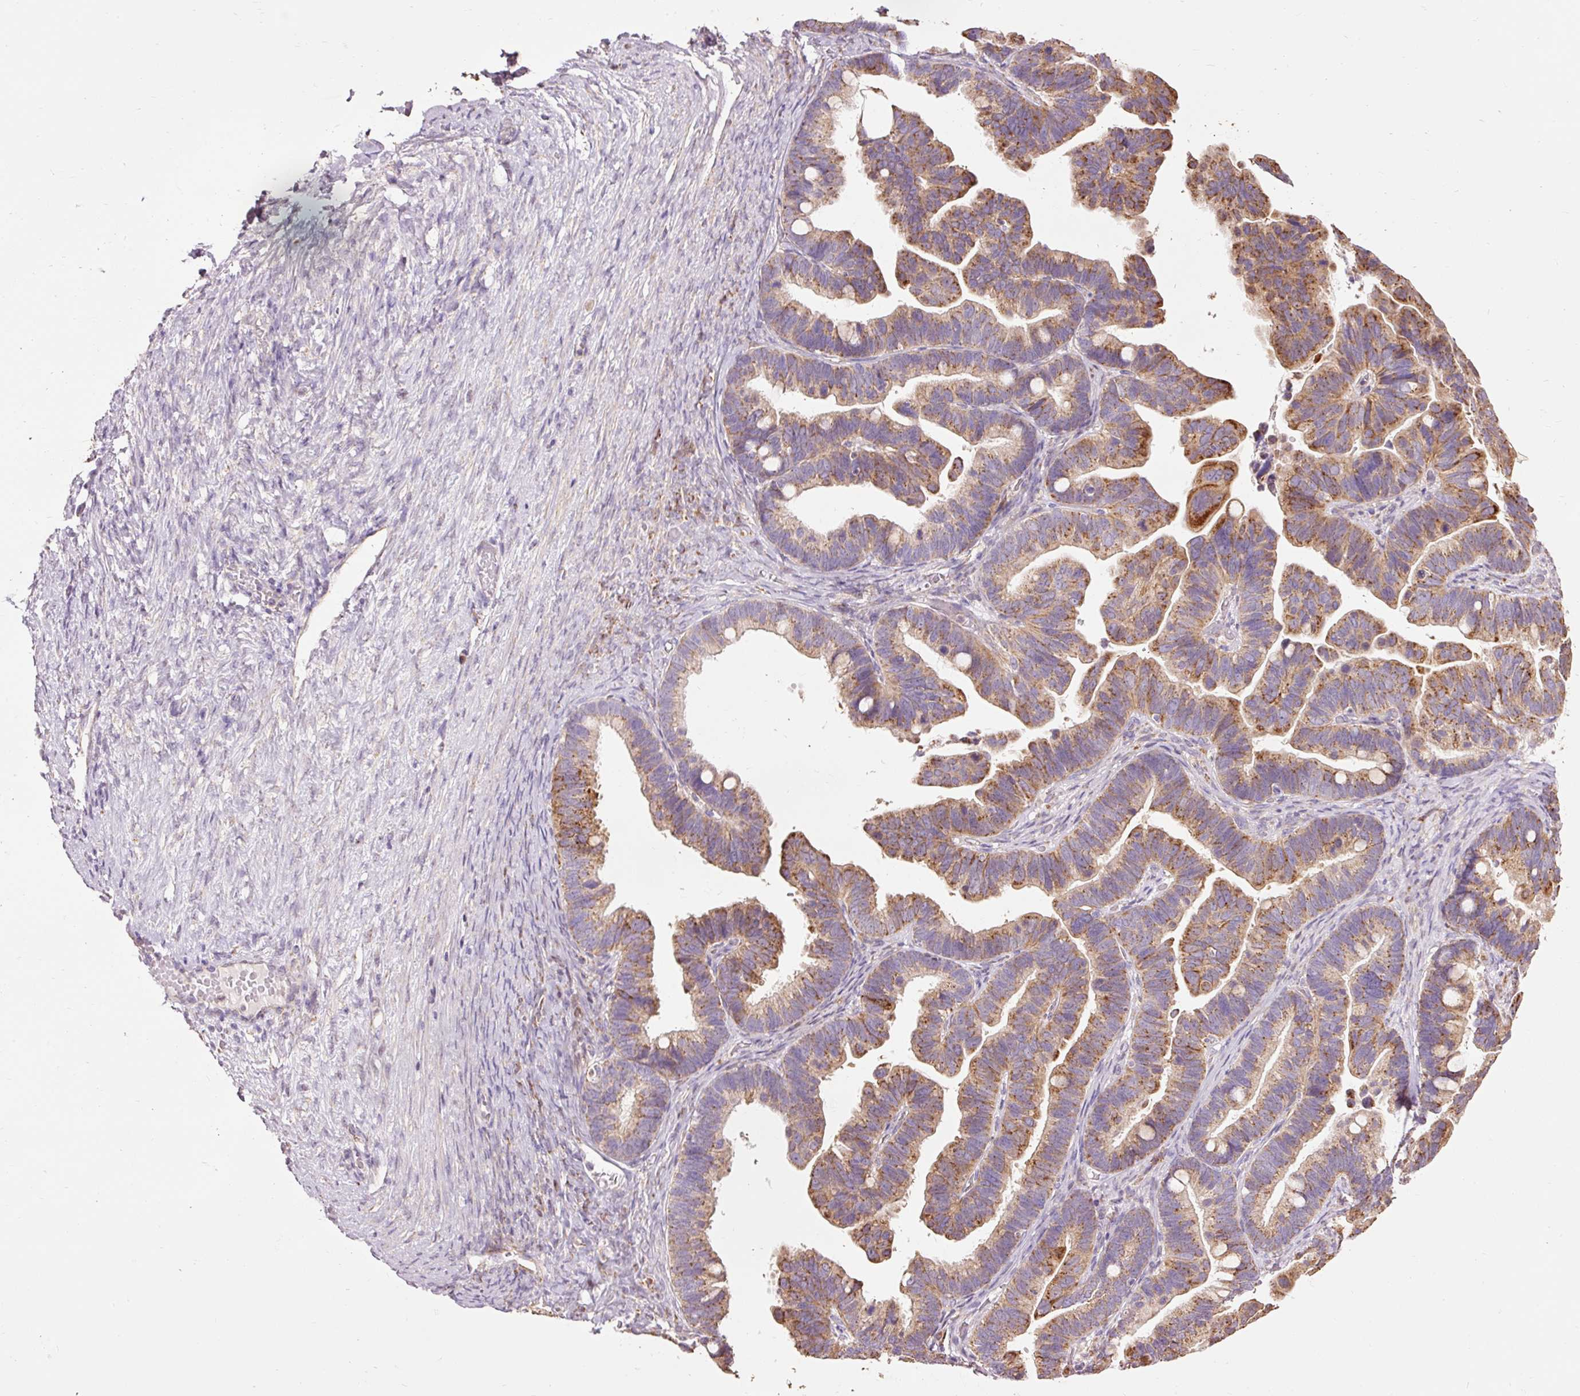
{"staining": {"intensity": "moderate", "quantity": ">75%", "location": "cytoplasmic/membranous"}, "tissue": "ovarian cancer", "cell_type": "Tumor cells", "image_type": "cancer", "snomed": [{"axis": "morphology", "description": "Cystadenocarcinoma, serous, NOS"}, {"axis": "topography", "description": "Ovary"}], "caption": "Approximately >75% of tumor cells in serous cystadenocarcinoma (ovarian) display moderate cytoplasmic/membranous protein expression as visualized by brown immunohistochemical staining.", "gene": "PRDX5", "patient": {"sex": "female", "age": 56}}